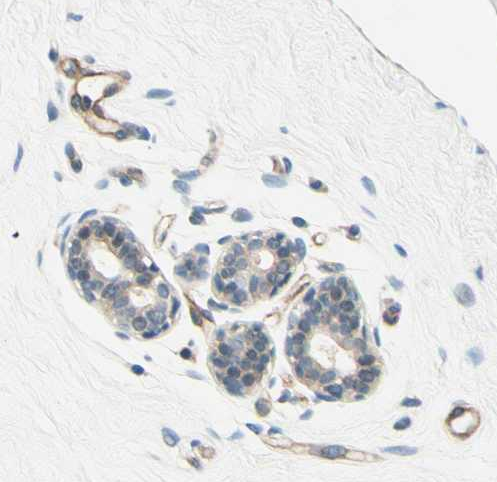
{"staining": {"intensity": "negative", "quantity": "none", "location": "none"}, "tissue": "breast", "cell_type": "Adipocytes", "image_type": "normal", "snomed": [{"axis": "morphology", "description": "Normal tissue, NOS"}, {"axis": "topography", "description": "Breast"}], "caption": "Breast was stained to show a protein in brown. There is no significant staining in adipocytes. (Stains: DAB (3,3'-diaminobenzidine) immunohistochemistry with hematoxylin counter stain, Microscopy: brightfield microscopy at high magnification).", "gene": "TAOK2", "patient": {"sex": "female", "age": 23}}